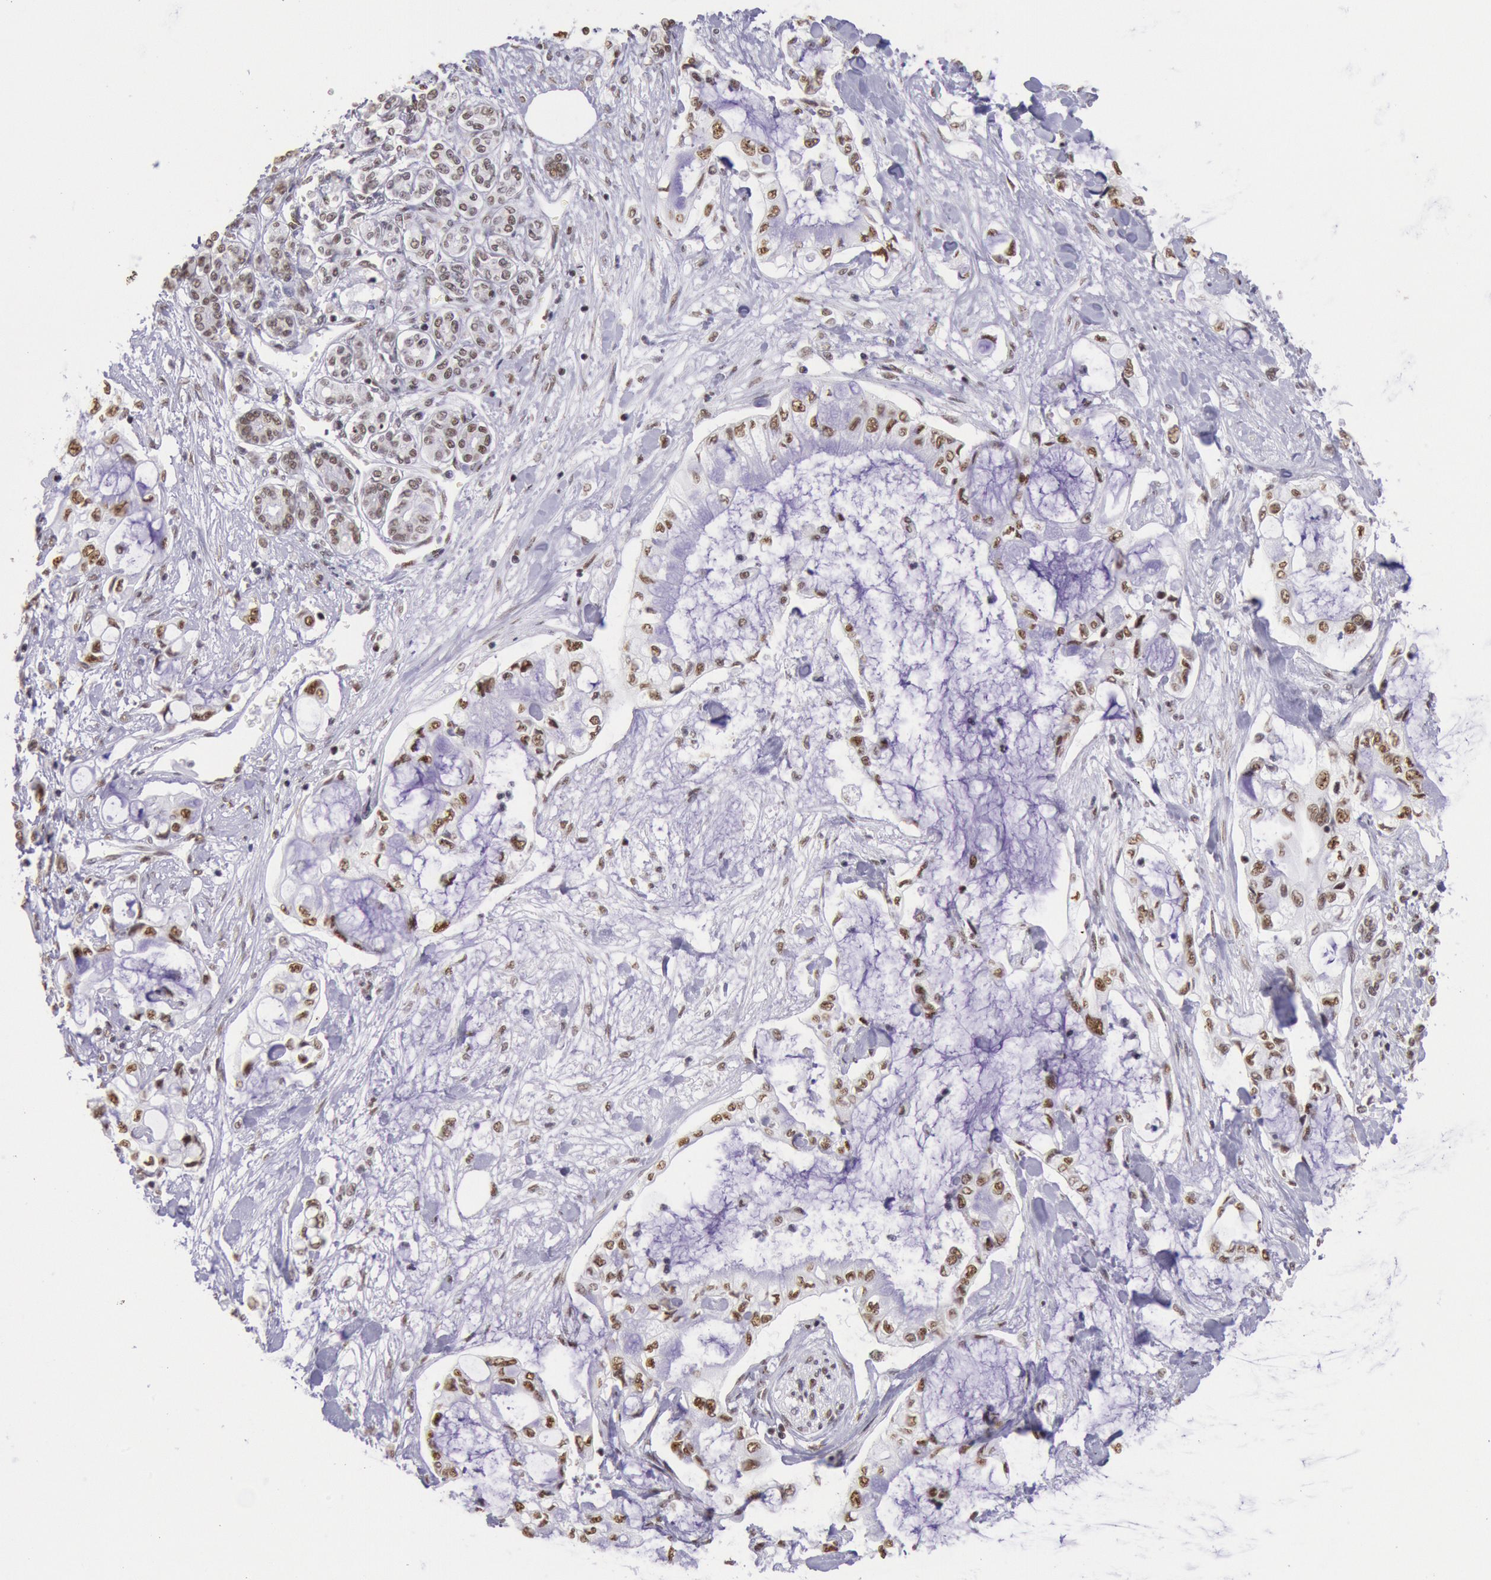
{"staining": {"intensity": "moderate", "quantity": ">75%", "location": "nuclear"}, "tissue": "pancreatic cancer", "cell_type": "Tumor cells", "image_type": "cancer", "snomed": [{"axis": "morphology", "description": "Adenocarcinoma, NOS"}, {"axis": "topography", "description": "Pancreas"}], "caption": "Human pancreatic adenocarcinoma stained with a brown dye exhibits moderate nuclear positive staining in about >75% of tumor cells.", "gene": "SNRPD3", "patient": {"sex": "female", "age": 70}}